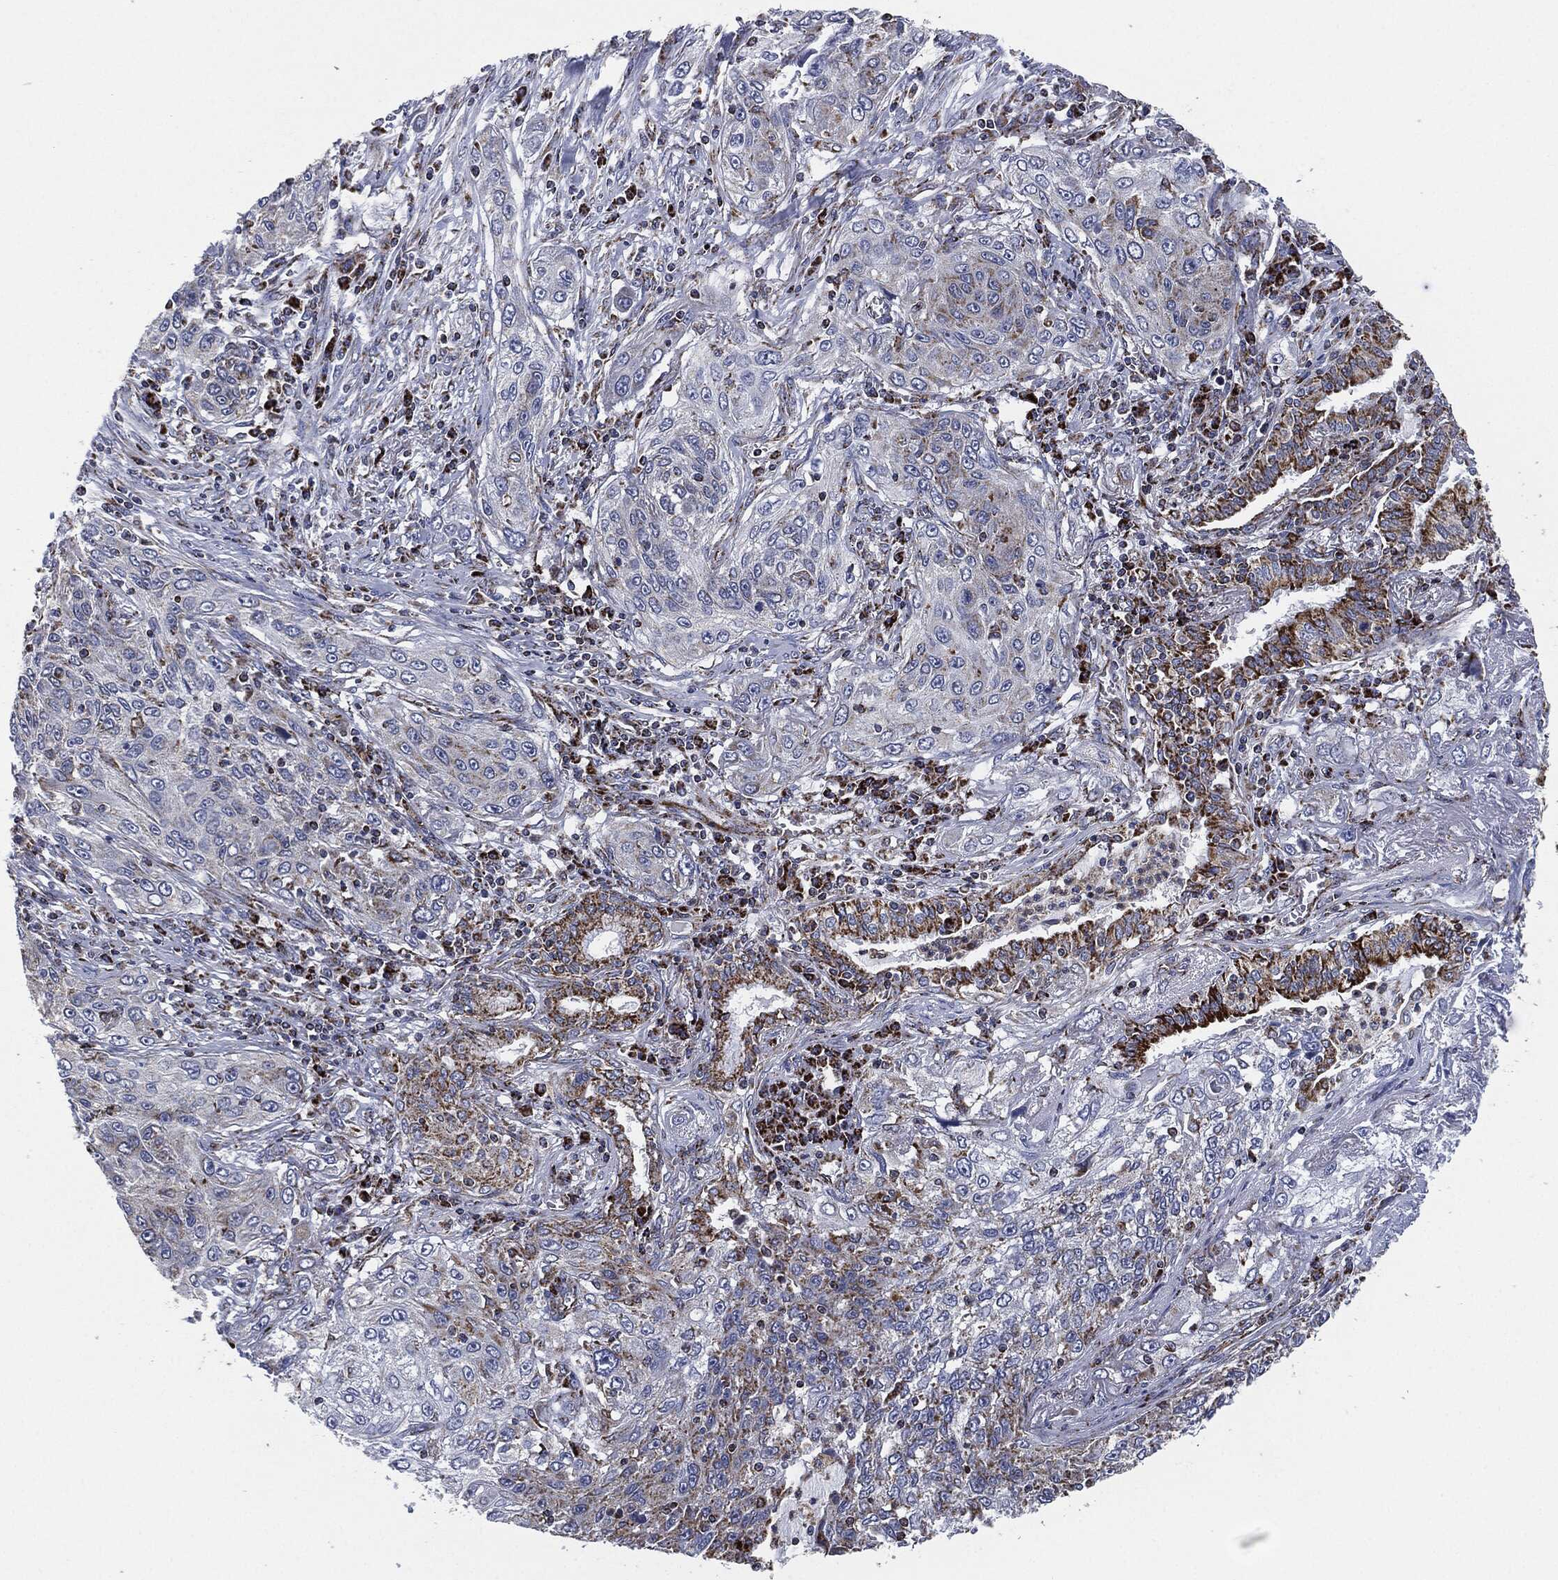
{"staining": {"intensity": "moderate", "quantity": "<25%", "location": "cytoplasmic/membranous"}, "tissue": "lung cancer", "cell_type": "Tumor cells", "image_type": "cancer", "snomed": [{"axis": "morphology", "description": "Squamous cell carcinoma, NOS"}, {"axis": "topography", "description": "Lung"}], "caption": "Immunohistochemistry (IHC) photomicrograph of neoplastic tissue: human lung cancer stained using IHC exhibits low levels of moderate protein expression localized specifically in the cytoplasmic/membranous of tumor cells, appearing as a cytoplasmic/membranous brown color.", "gene": "NDUFV2", "patient": {"sex": "female", "age": 69}}